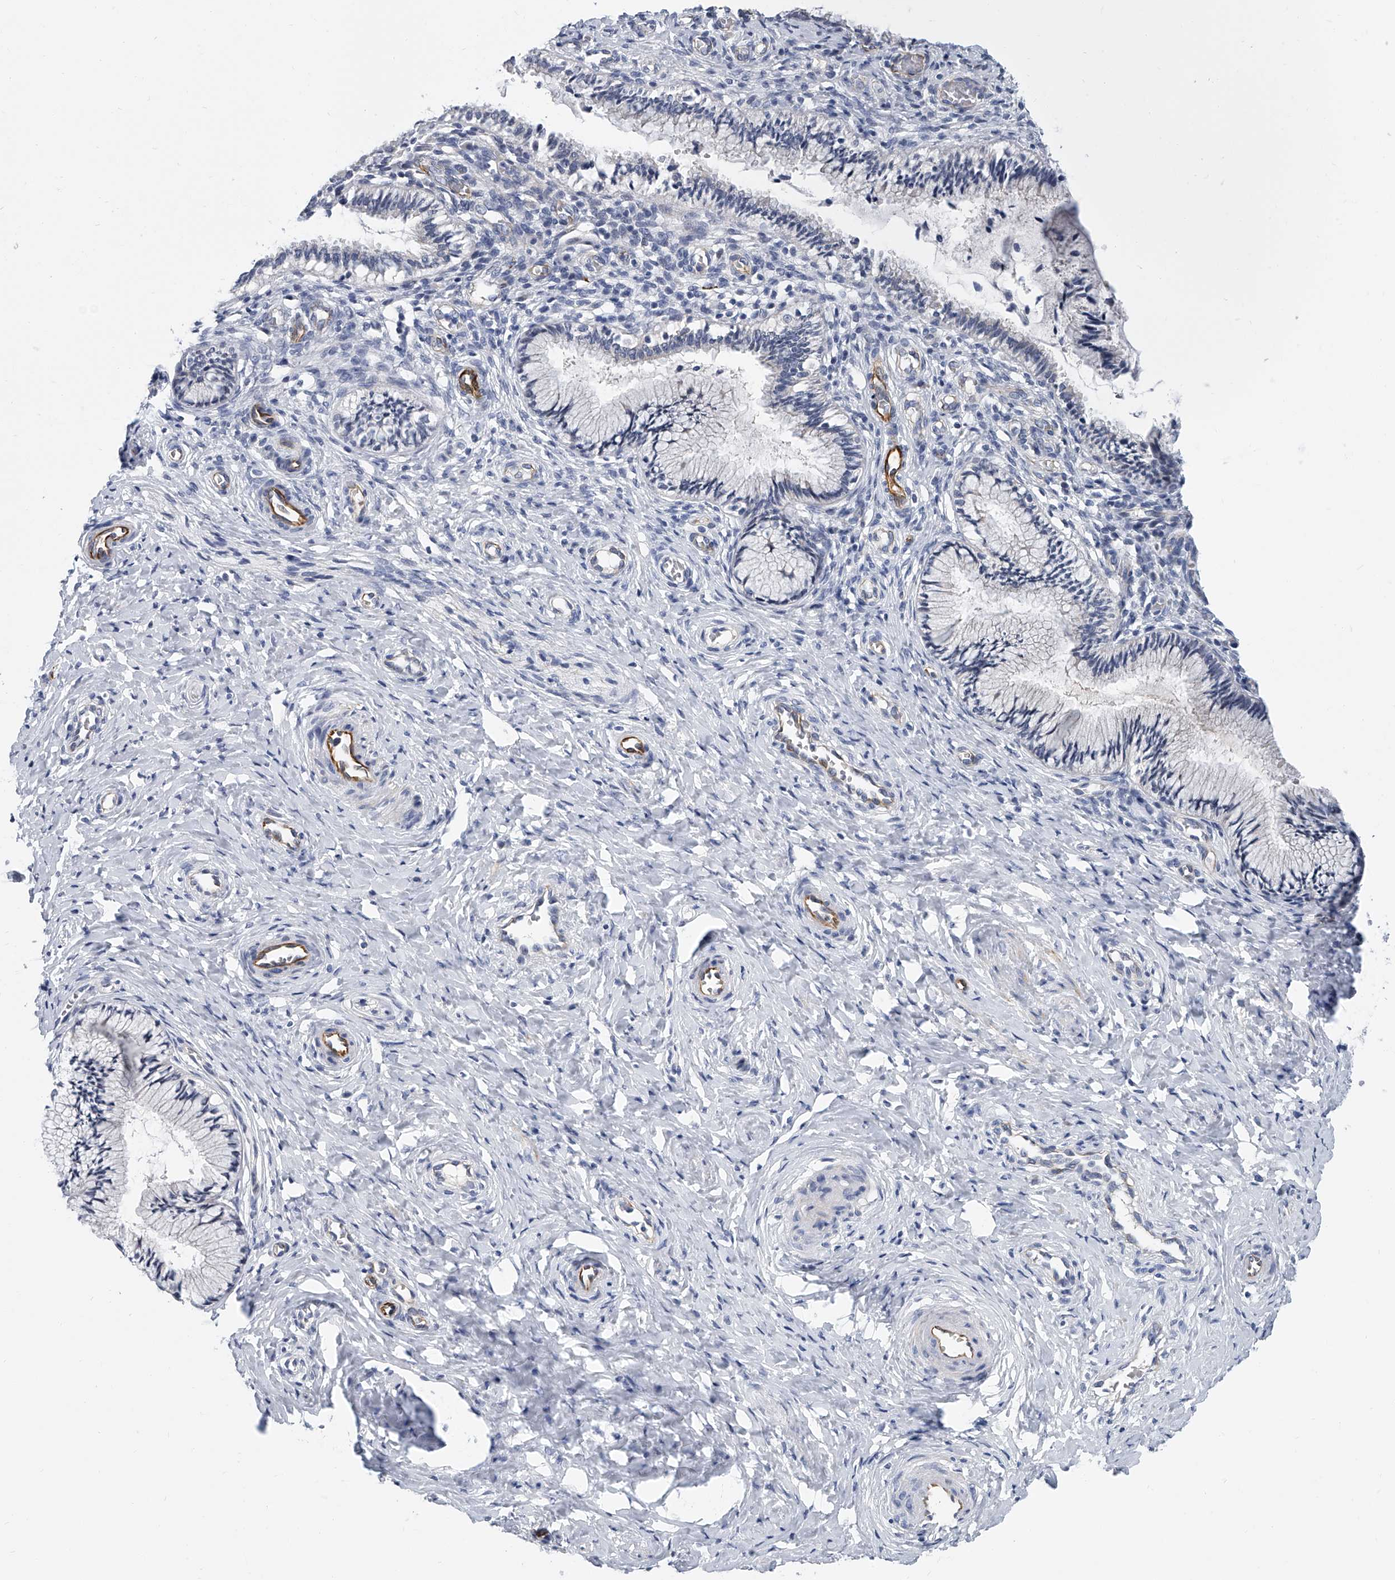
{"staining": {"intensity": "negative", "quantity": "none", "location": "none"}, "tissue": "cervix", "cell_type": "Glandular cells", "image_type": "normal", "snomed": [{"axis": "morphology", "description": "Normal tissue, NOS"}, {"axis": "topography", "description": "Cervix"}], "caption": "Immunohistochemical staining of benign cervix reveals no significant expression in glandular cells.", "gene": "KIRREL1", "patient": {"sex": "female", "age": 27}}